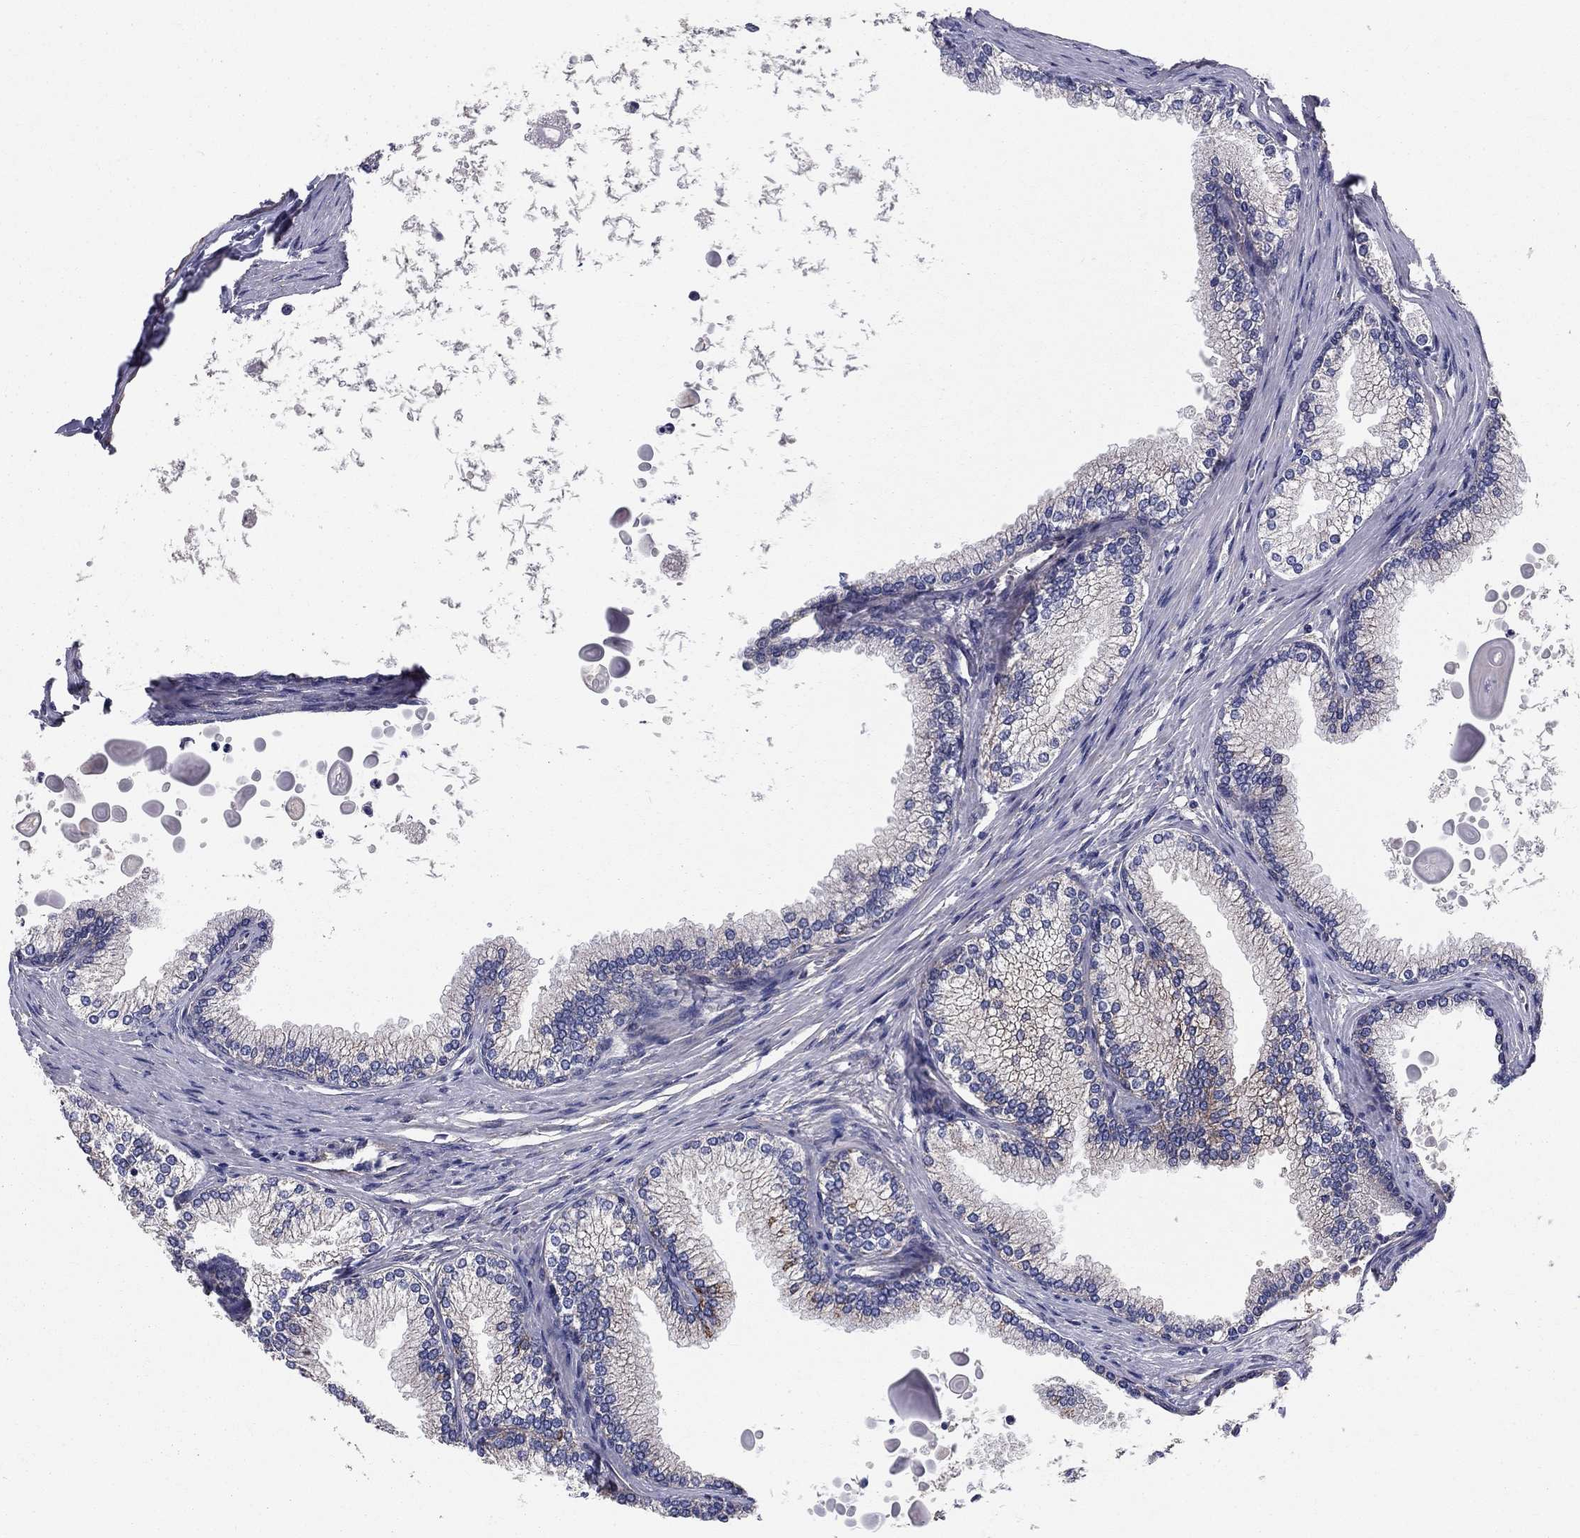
{"staining": {"intensity": "moderate", "quantity": "<25%", "location": "cytoplasmic/membranous"}, "tissue": "prostate", "cell_type": "Glandular cells", "image_type": "normal", "snomed": [{"axis": "morphology", "description": "Normal tissue, NOS"}, {"axis": "topography", "description": "Prostate"}], "caption": "A brown stain labels moderate cytoplasmic/membranous positivity of a protein in glandular cells of normal human prostate. Immunohistochemistry (ihc) stains the protein in brown and the nuclei are stained blue.", "gene": "EMP2", "patient": {"sex": "male", "age": 72}}